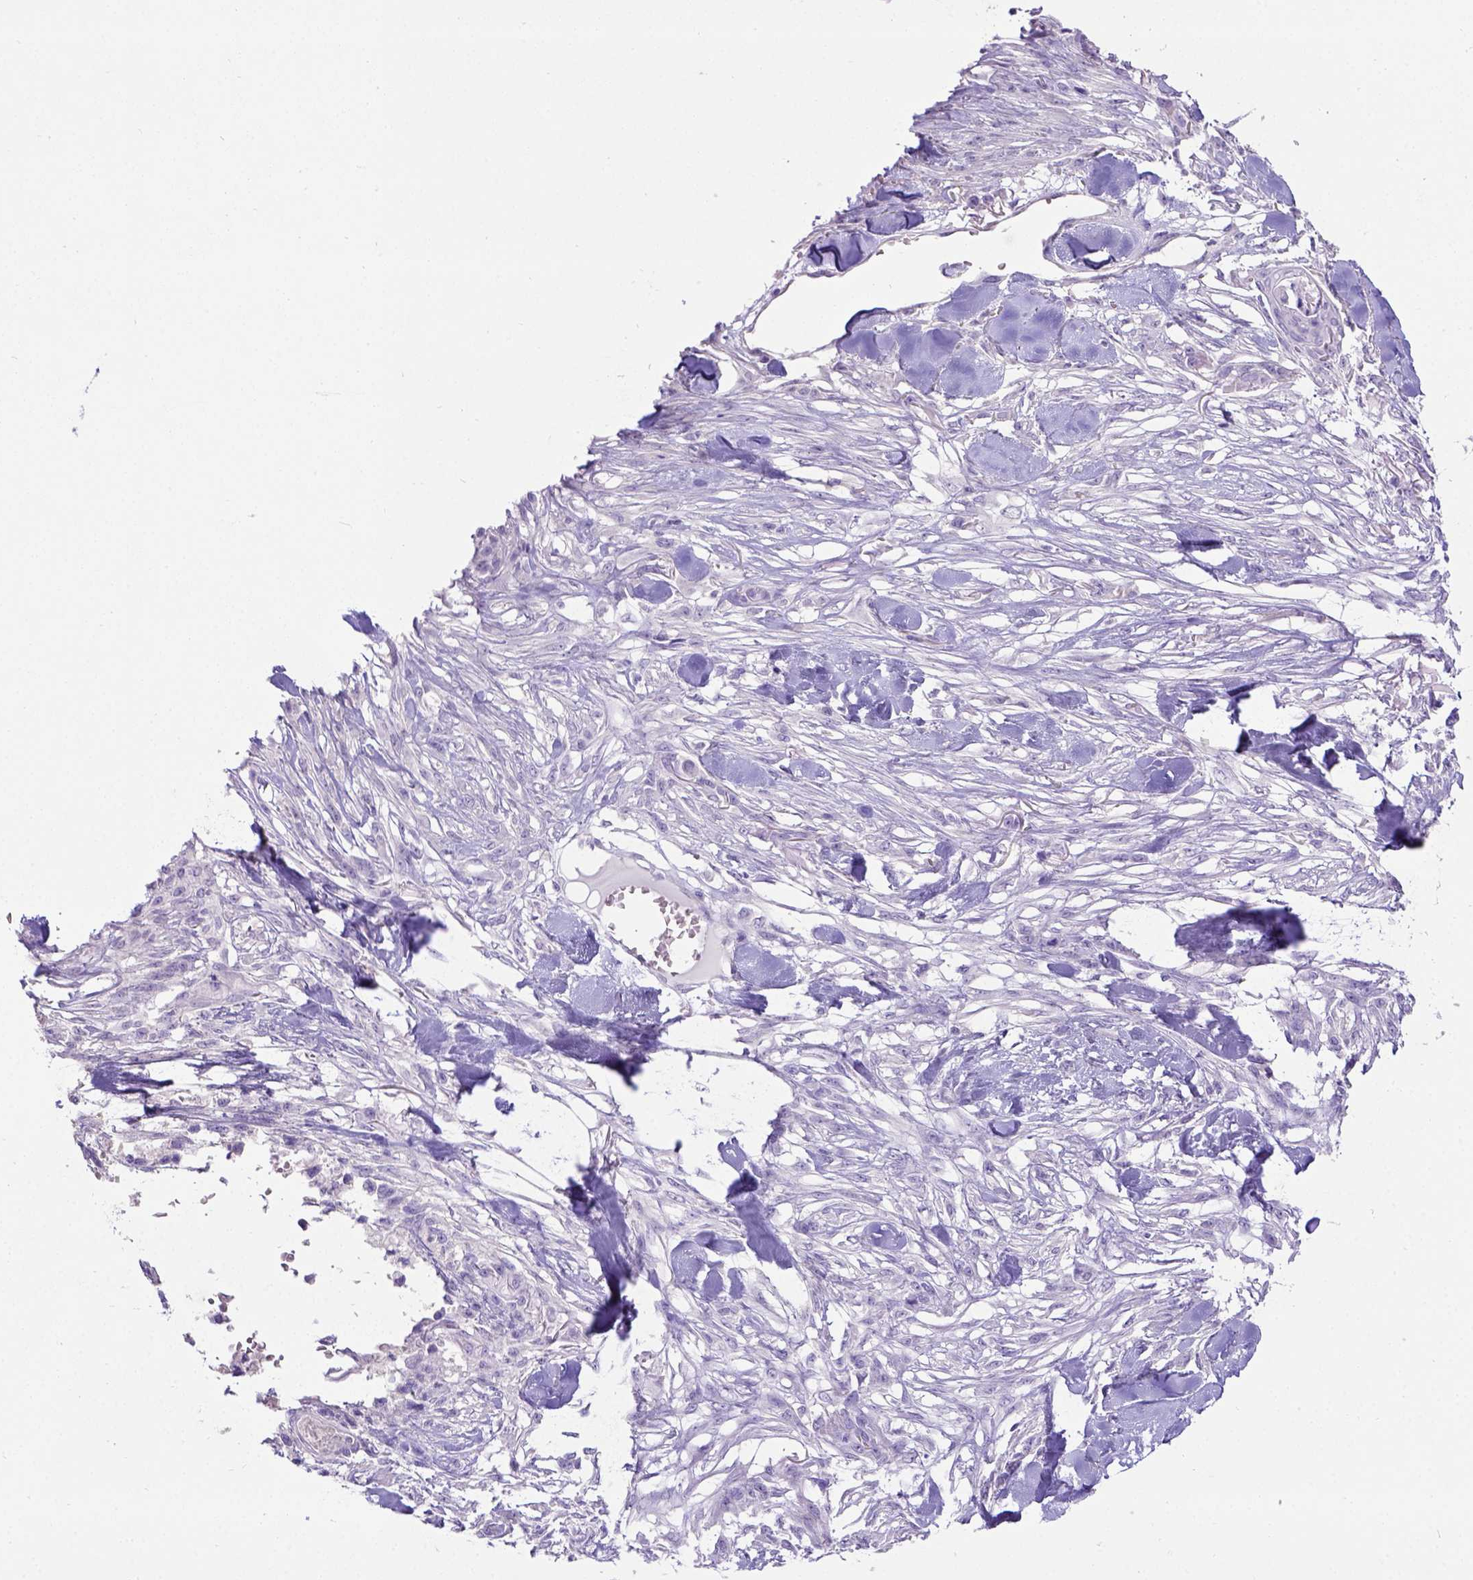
{"staining": {"intensity": "negative", "quantity": "none", "location": "none"}, "tissue": "skin cancer", "cell_type": "Tumor cells", "image_type": "cancer", "snomed": [{"axis": "morphology", "description": "Squamous cell carcinoma, NOS"}, {"axis": "topography", "description": "Skin"}], "caption": "Skin cancer was stained to show a protein in brown. There is no significant positivity in tumor cells.", "gene": "B3GAT1", "patient": {"sex": "male", "age": 79}}